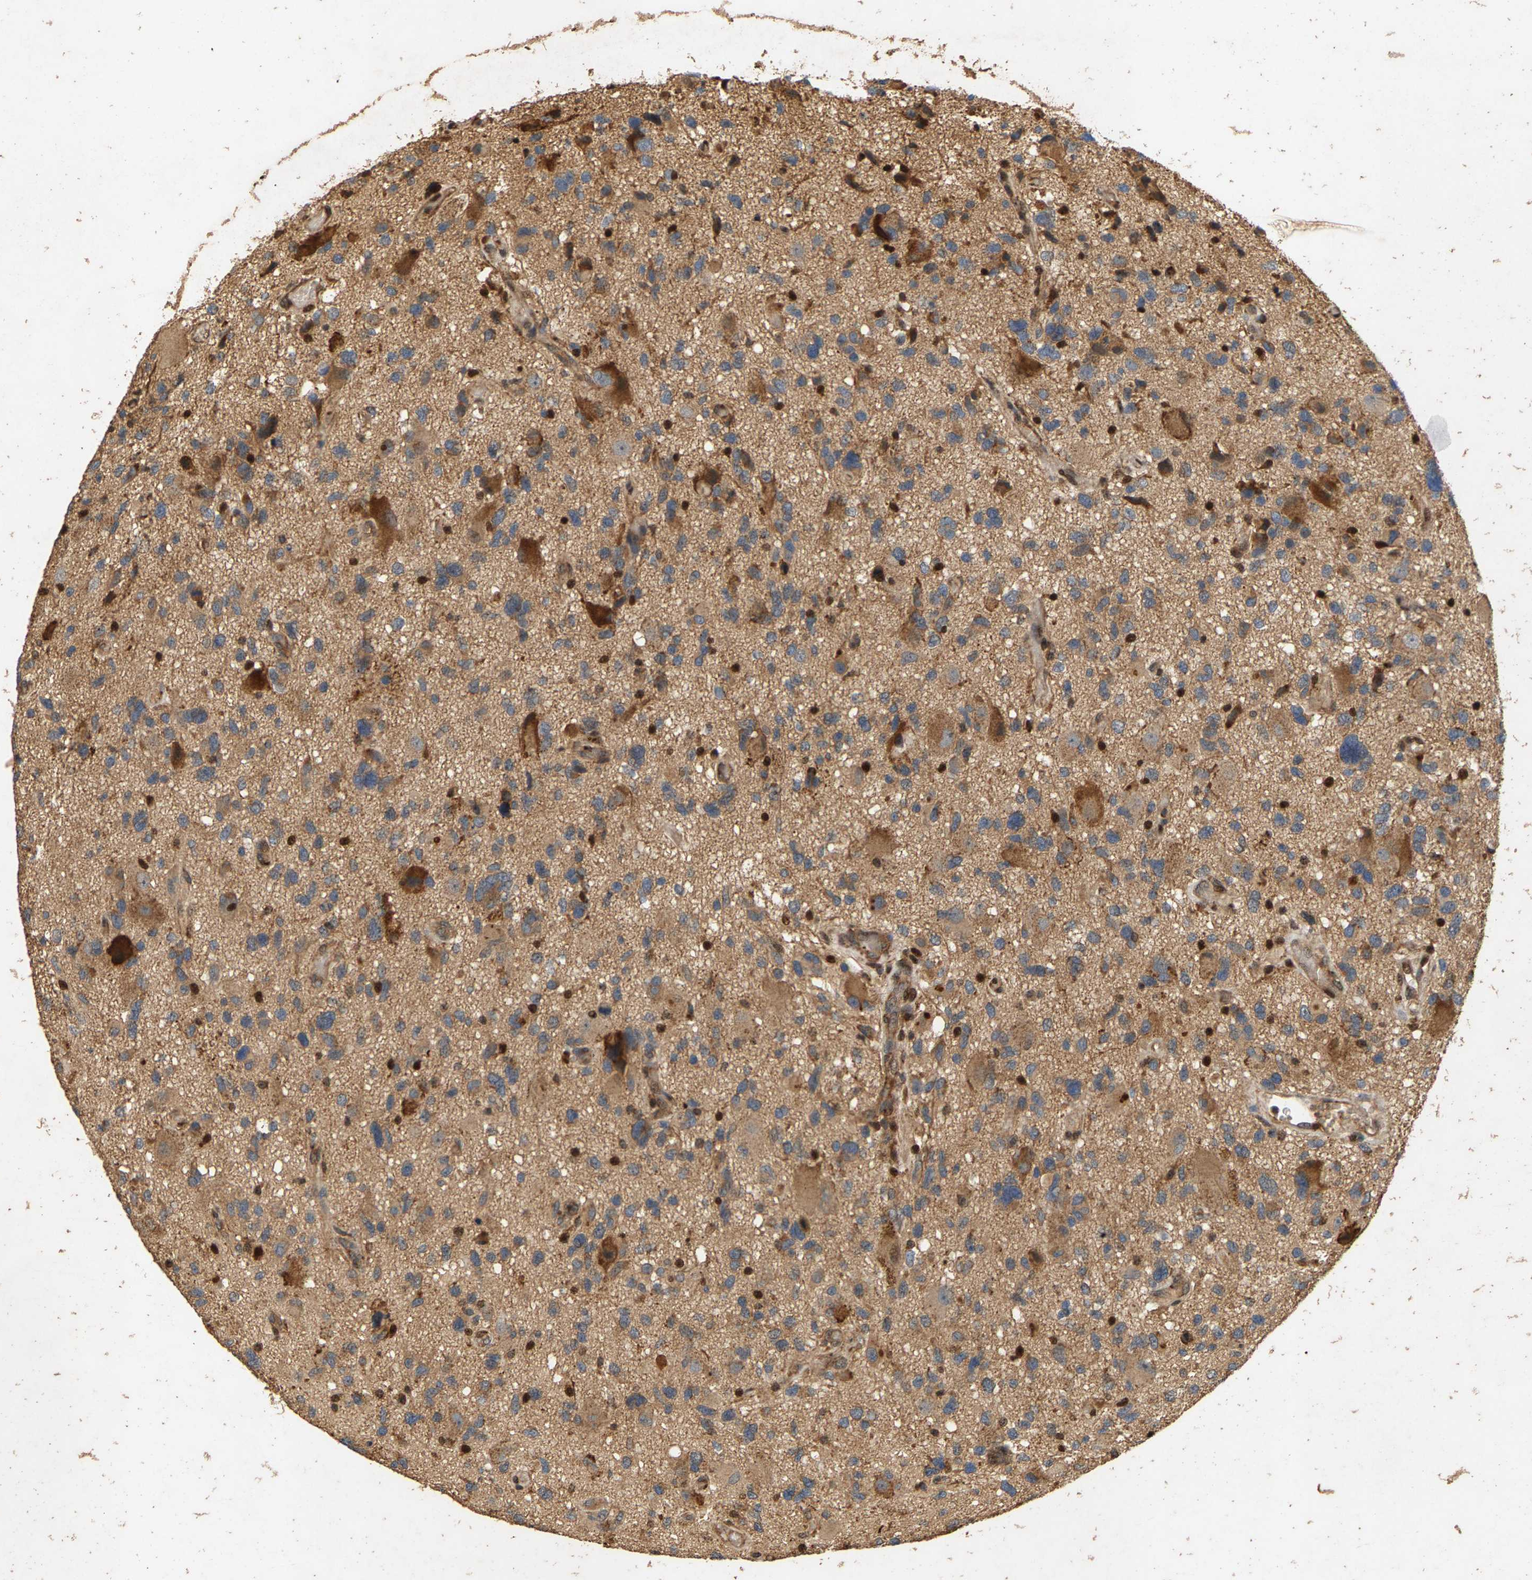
{"staining": {"intensity": "weak", "quantity": ">75%", "location": "cytoplasmic/membranous"}, "tissue": "glioma", "cell_type": "Tumor cells", "image_type": "cancer", "snomed": [{"axis": "morphology", "description": "Glioma, malignant, High grade"}, {"axis": "topography", "description": "Brain"}], "caption": "A brown stain shows weak cytoplasmic/membranous expression of a protein in malignant high-grade glioma tumor cells.", "gene": "CIDEC", "patient": {"sex": "male", "age": 33}}